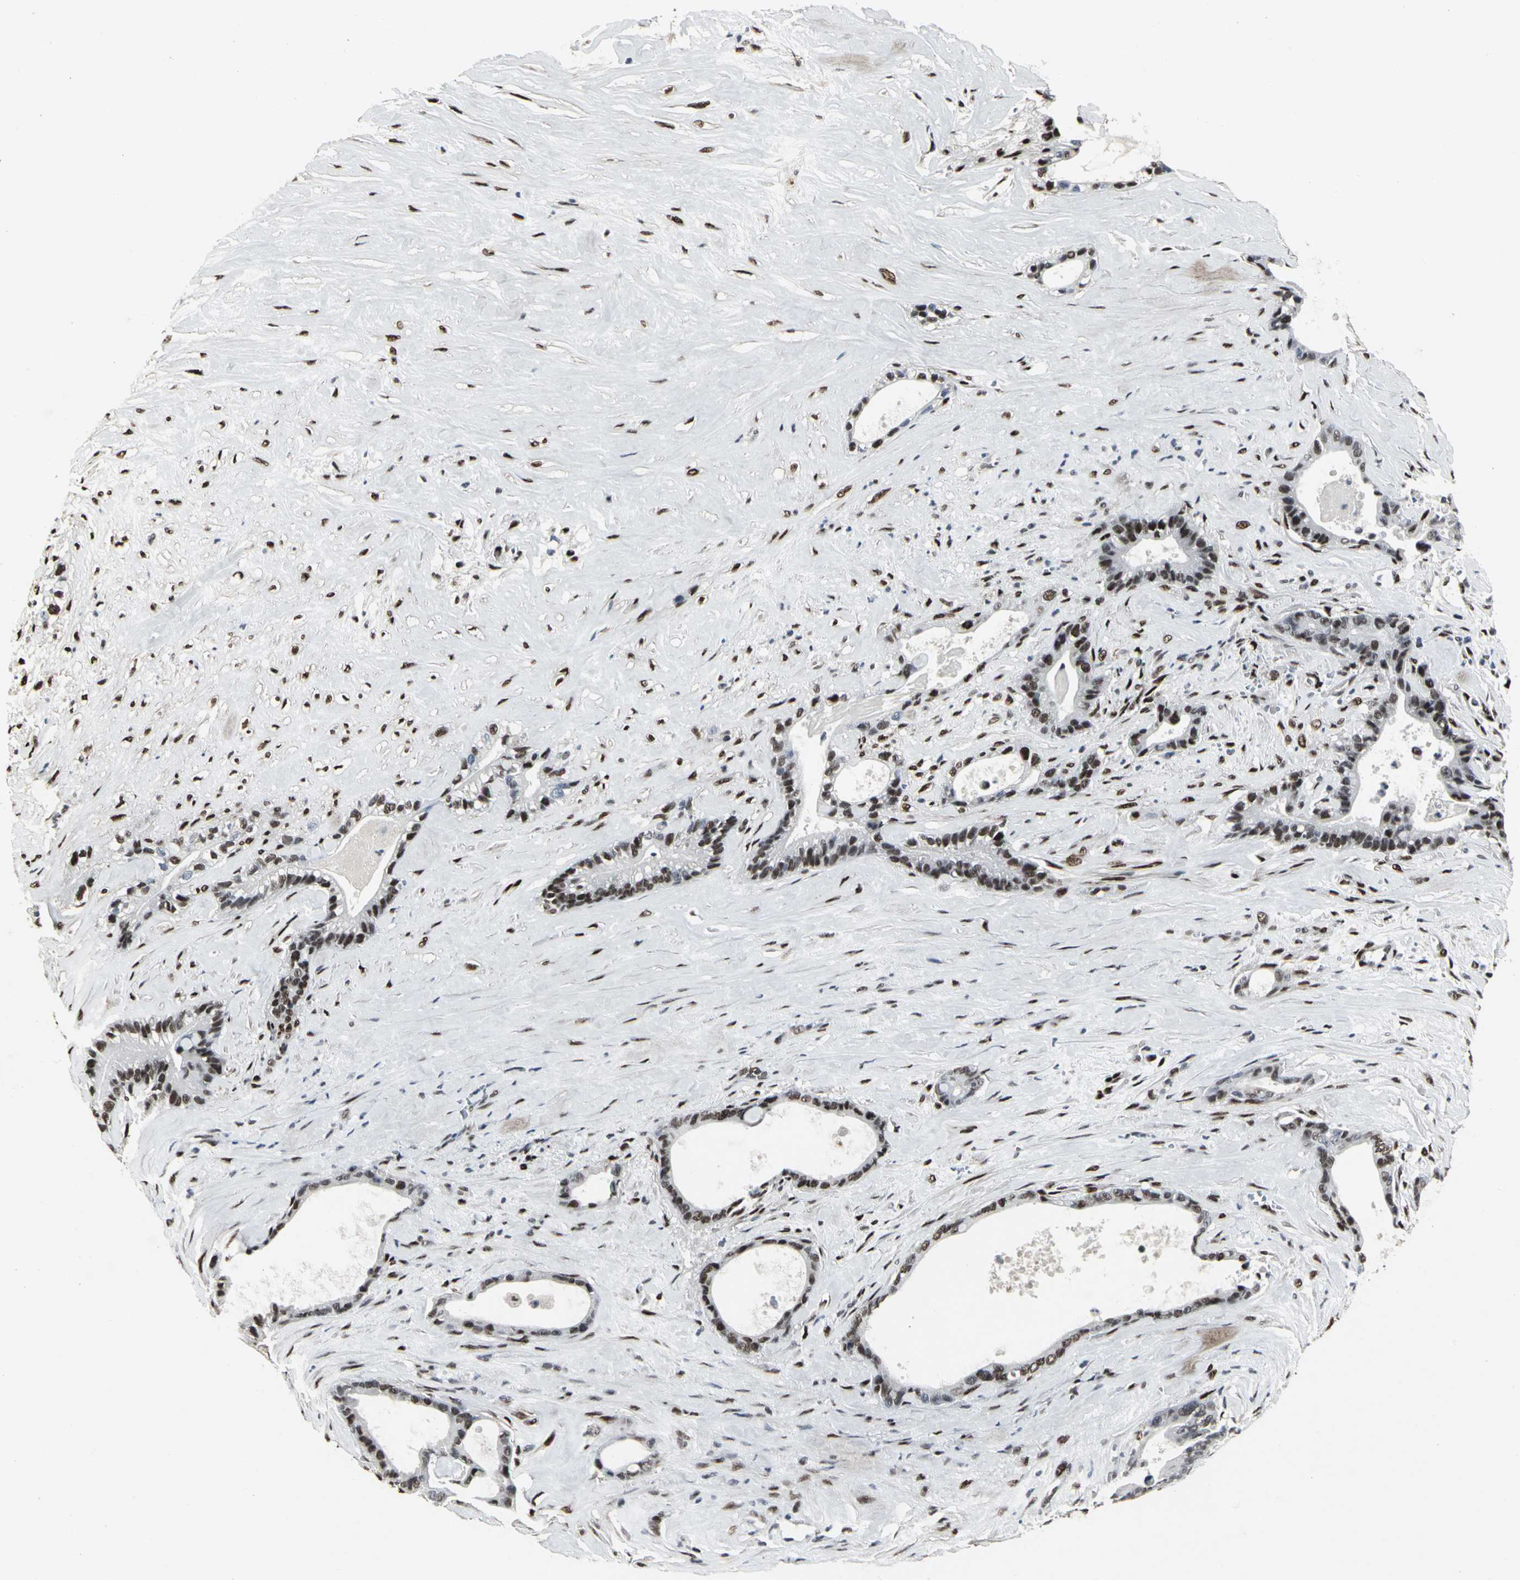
{"staining": {"intensity": "moderate", "quantity": ">75%", "location": "nuclear"}, "tissue": "liver cancer", "cell_type": "Tumor cells", "image_type": "cancer", "snomed": [{"axis": "morphology", "description": "Cholangiocarcinoma"}, {"axis": "topography", "description": "Liver"}], "caption": "Liver cancer was stained to show a protein in brown. There is medium levels of moderate nuclear staining in about >75% of tumor cells. (brown staining indicates protein expression, while blue staining denotes nuclei).", "gene": "SRF", "patient": {"sex": "female", "age": 55}}